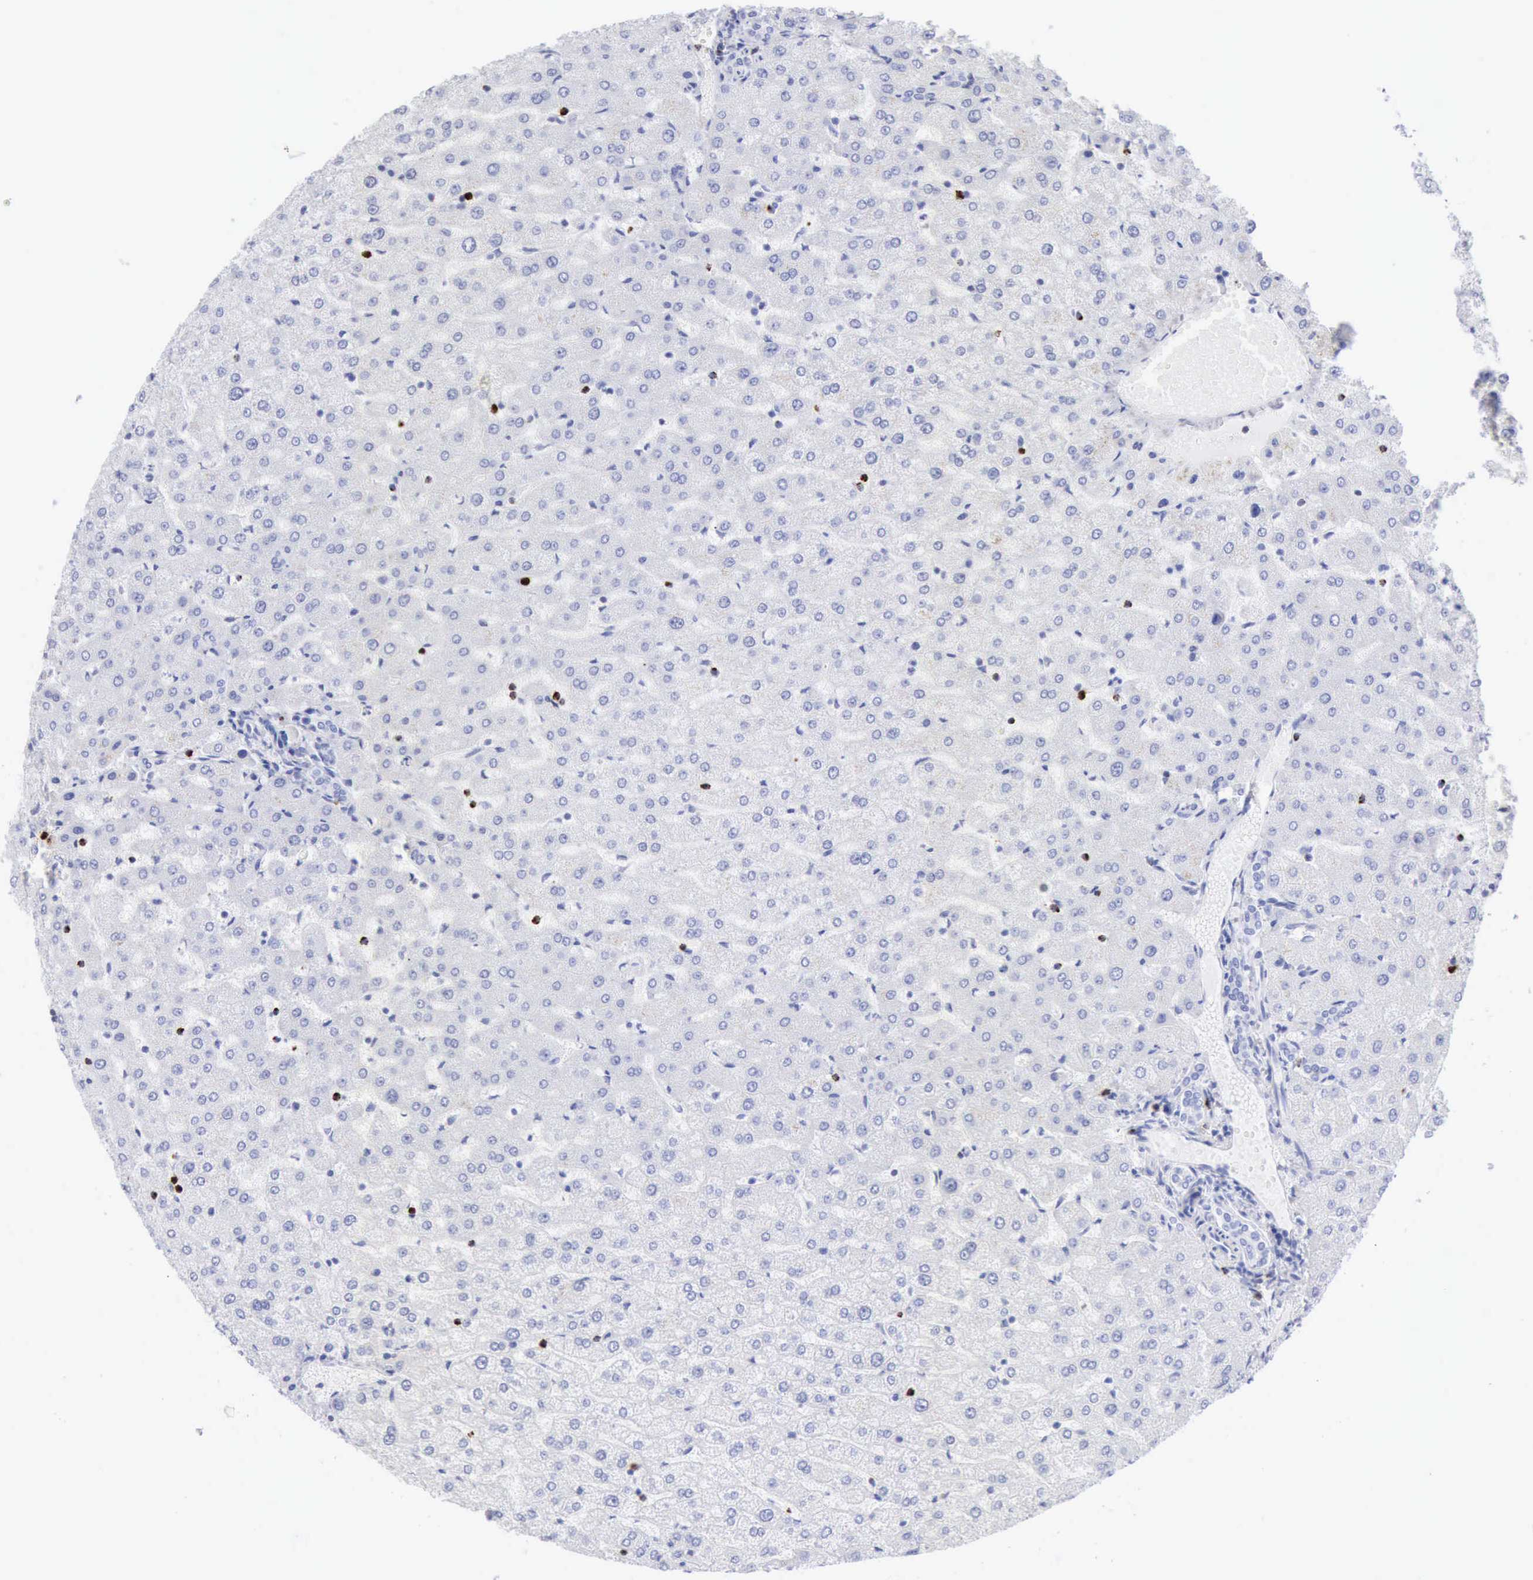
{"staining": {"intensity": "negative", "quantity": "none", "location": "none"}, "tissue": "liver", "cell_type": "Cholangiocytes", "image_type": "normal", "snomed": [{"axis": "morphology", "description": "Normal tissue, NOS"}, {"axis": "morphology", "description": "Fibrosis, NOS"}, {"axis": "topography", "description": "Liver"}], "caption": "This image is of unremarkable liver stained with immunohistochemistry to label a protein in brown with the nuclei are counter-stained blue. There is no positivity in cholangiocytes. (DAB (3,3'-diaminobenzidine) IHC, high magnification).", "gene": "GZMB", "patient": {"sex": "female", "age": 29}}